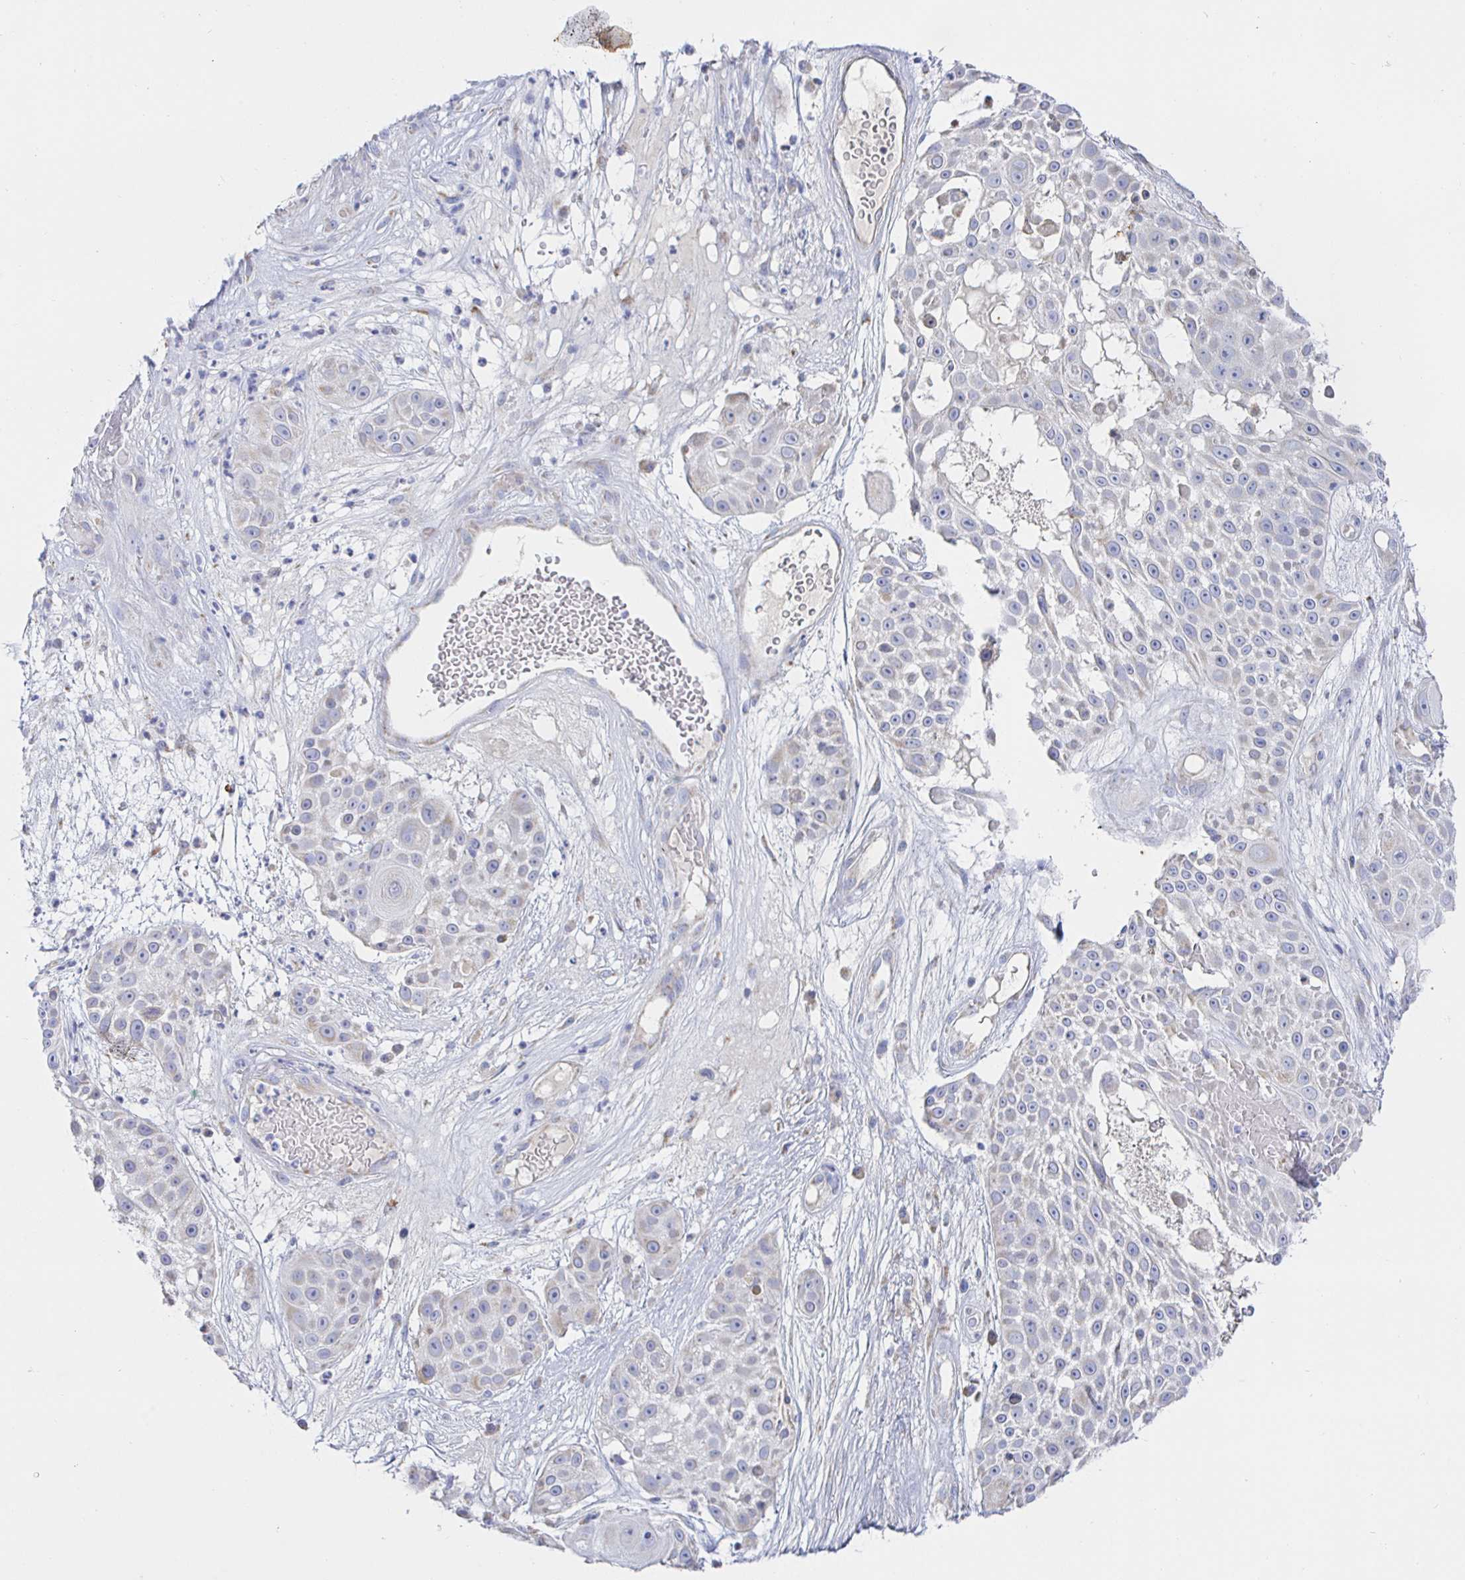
{"staining": {"intensity": "negative", "quantity": "none", "location": "none"}, "tissue": "skin cancer", "cell_type": "Tumor cells", "image_type": "cancer", "snomed": [{"axis": "morphology", "description": "Squamous cell carcinoma, NOS"}, {"axis": "topography", "description": "Skin"}], "caption": "Immunohistochemistry image of human skin squamous cell carcinoma stained for a protein (brown), which displays no expression in tumor cells. (Brightfield microscopy of DAB (3,3'-diaminobenzidine) immunohistochemistry (IHC) at high magnification).", "gene": "SYNGR4", "patient": {"sex": "female", "age": 86}}